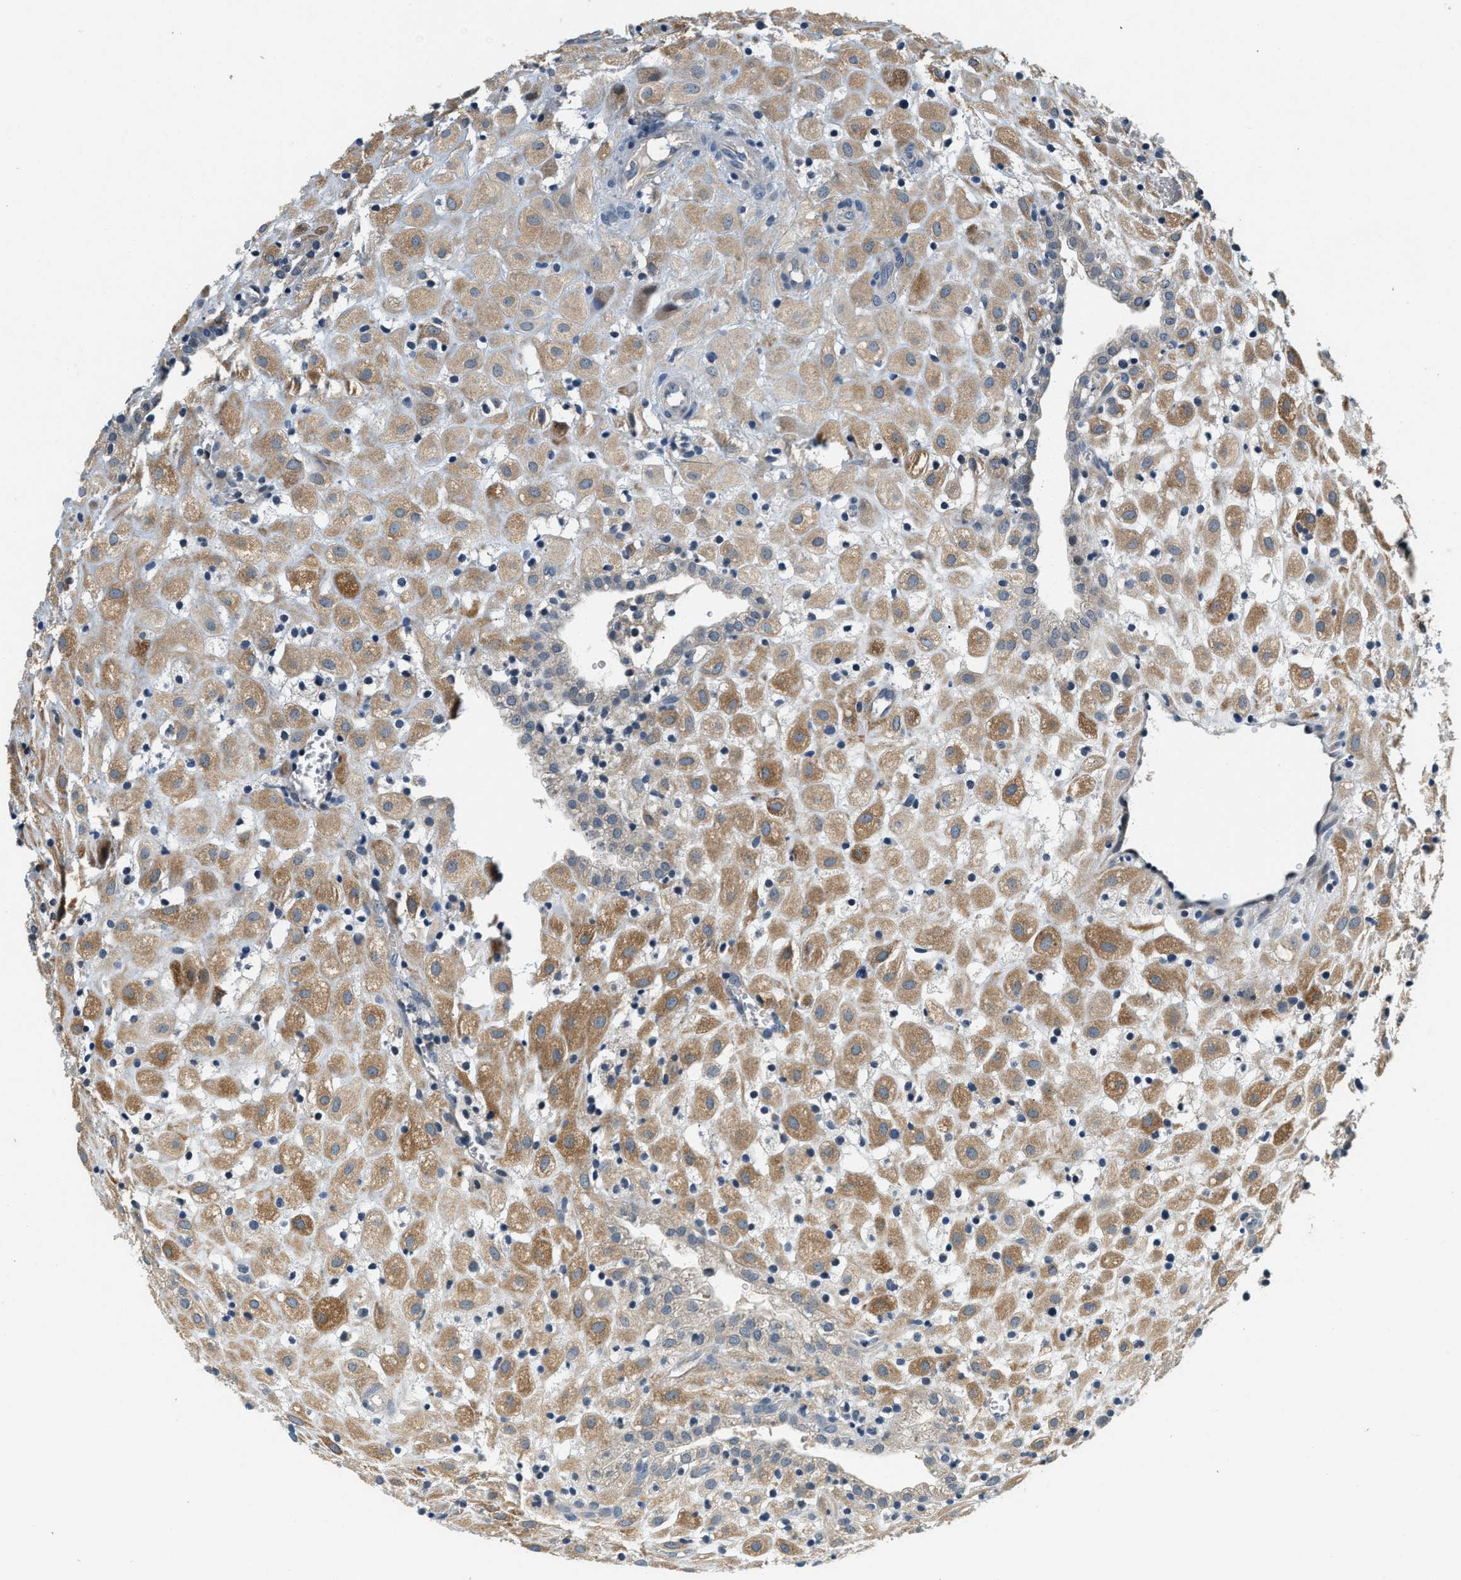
{"staining": {"intensity": "moderate", "quantity": ">75%", "location": "cytoplasmic/membranous"}, "tissue": "placenta", "cell_type": "Decidual cells", "image_type": "normal", "snomed": [{"axis": "morphology", "description": "Normal tissue, NOS"}, {"axis": "topography", "description": "Placenta"}], "caption": "Immunohistochemistry (IHC) of unremarkable human placenta shows medium levels of moderate cytoplasmic/membranous staining in about >75% of decidual cells.", "gene": "YAE1", "patient": {"sex": "female", "age": 18}}